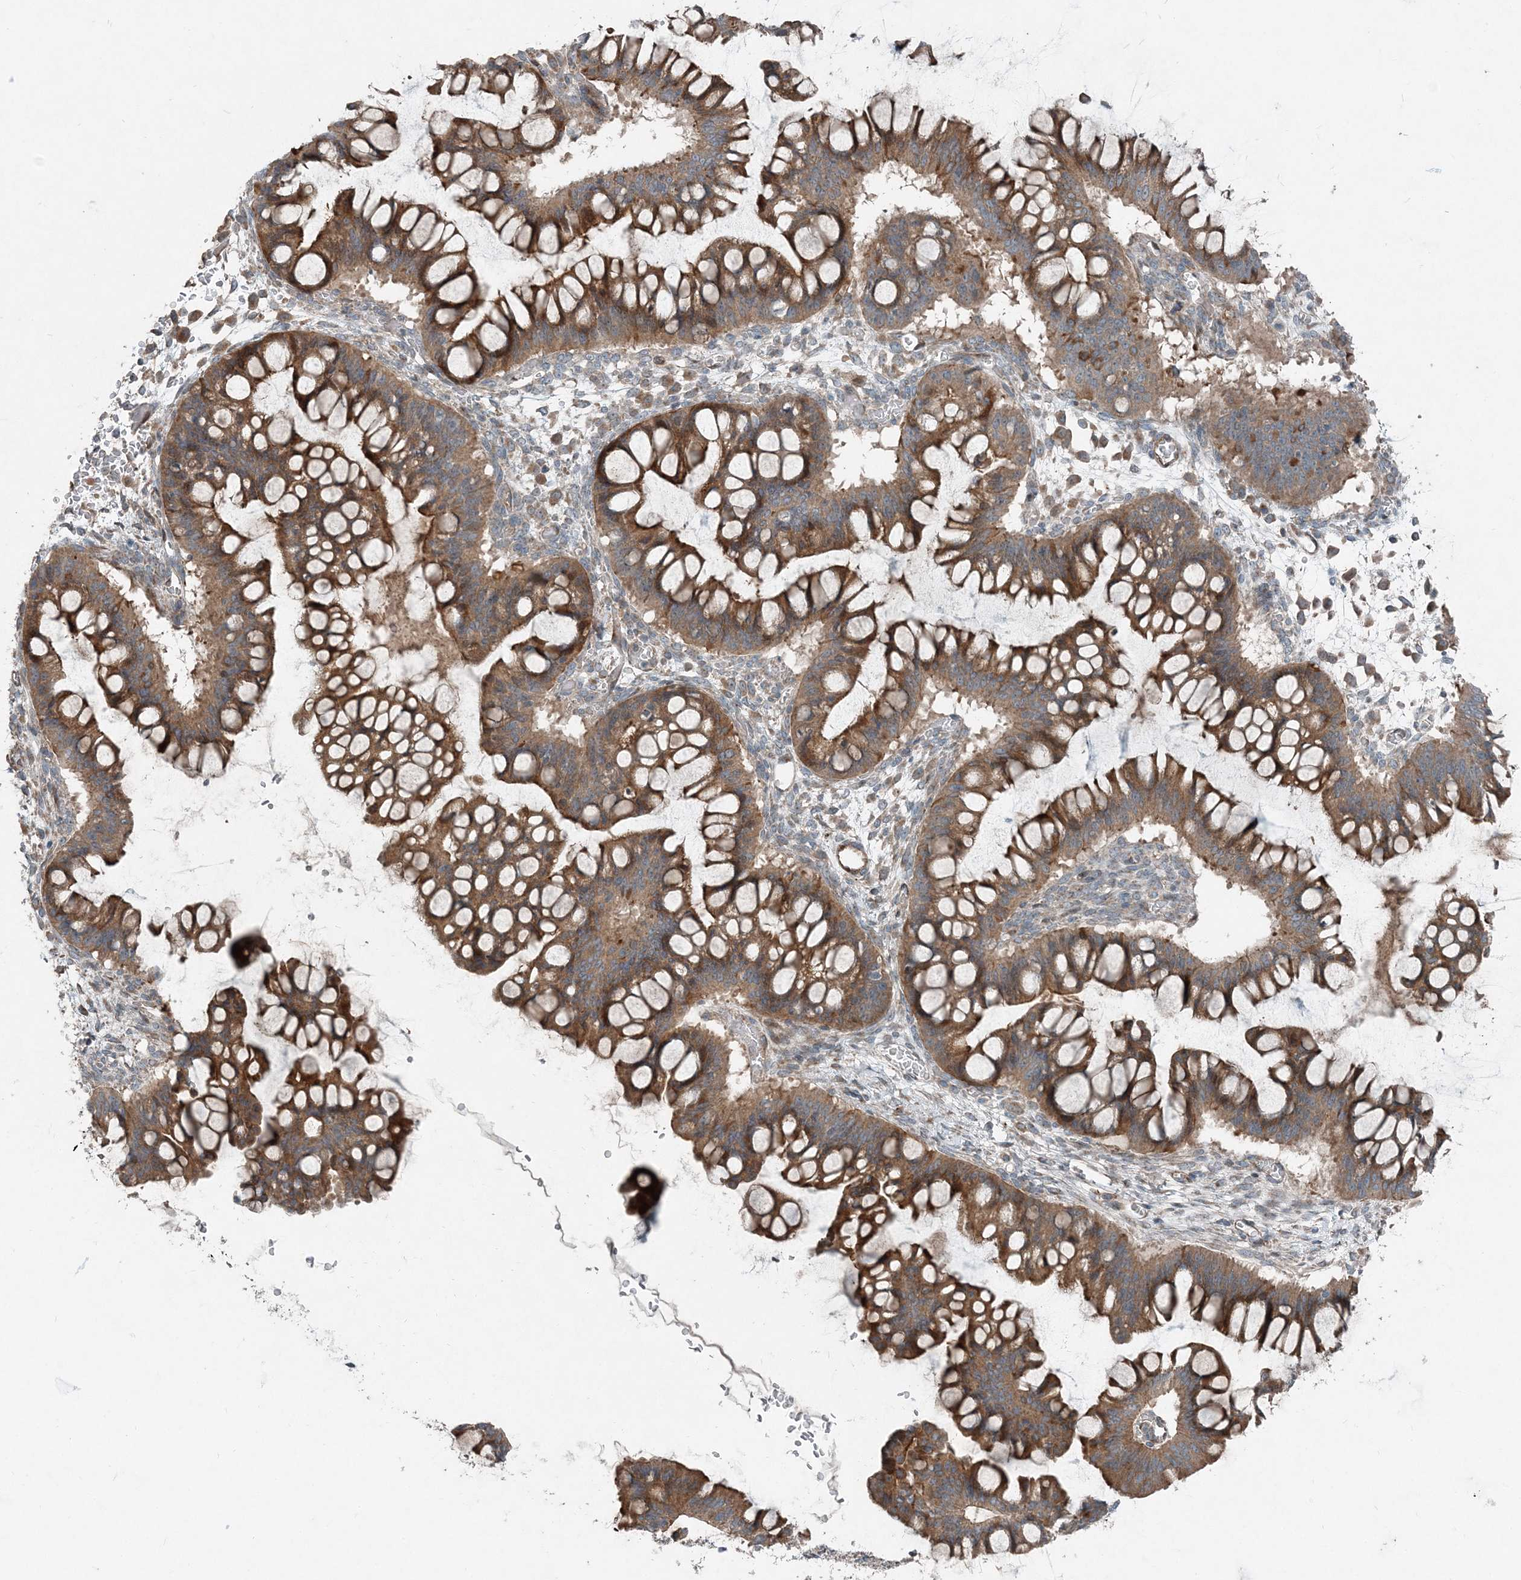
{"staining": {"intensity": "moderate", "quantity": ">75%", "location": "cytoplasmic/membranous"}, "tissue": "ovarian cancer", "cell_type": "Tumor cells", "image_type": "cancer", "snomed": [{"axis": "morphology", "description": "Cystadenocarcinoma, mucinous, NOS"}, {"axis": "topography", "description": "Ovary"}], "caption": "High-power microscopy captured an IHC image of ovarian mucinous cystadenocarcinoma, revealing moderate cytoplasmic/membranous expression in about >75% of tumor cells. (Brightfield microscopy of DAB IHC at high magnification).", "gene": "INTU", "patient": {"sex": "female", "age": 73}}